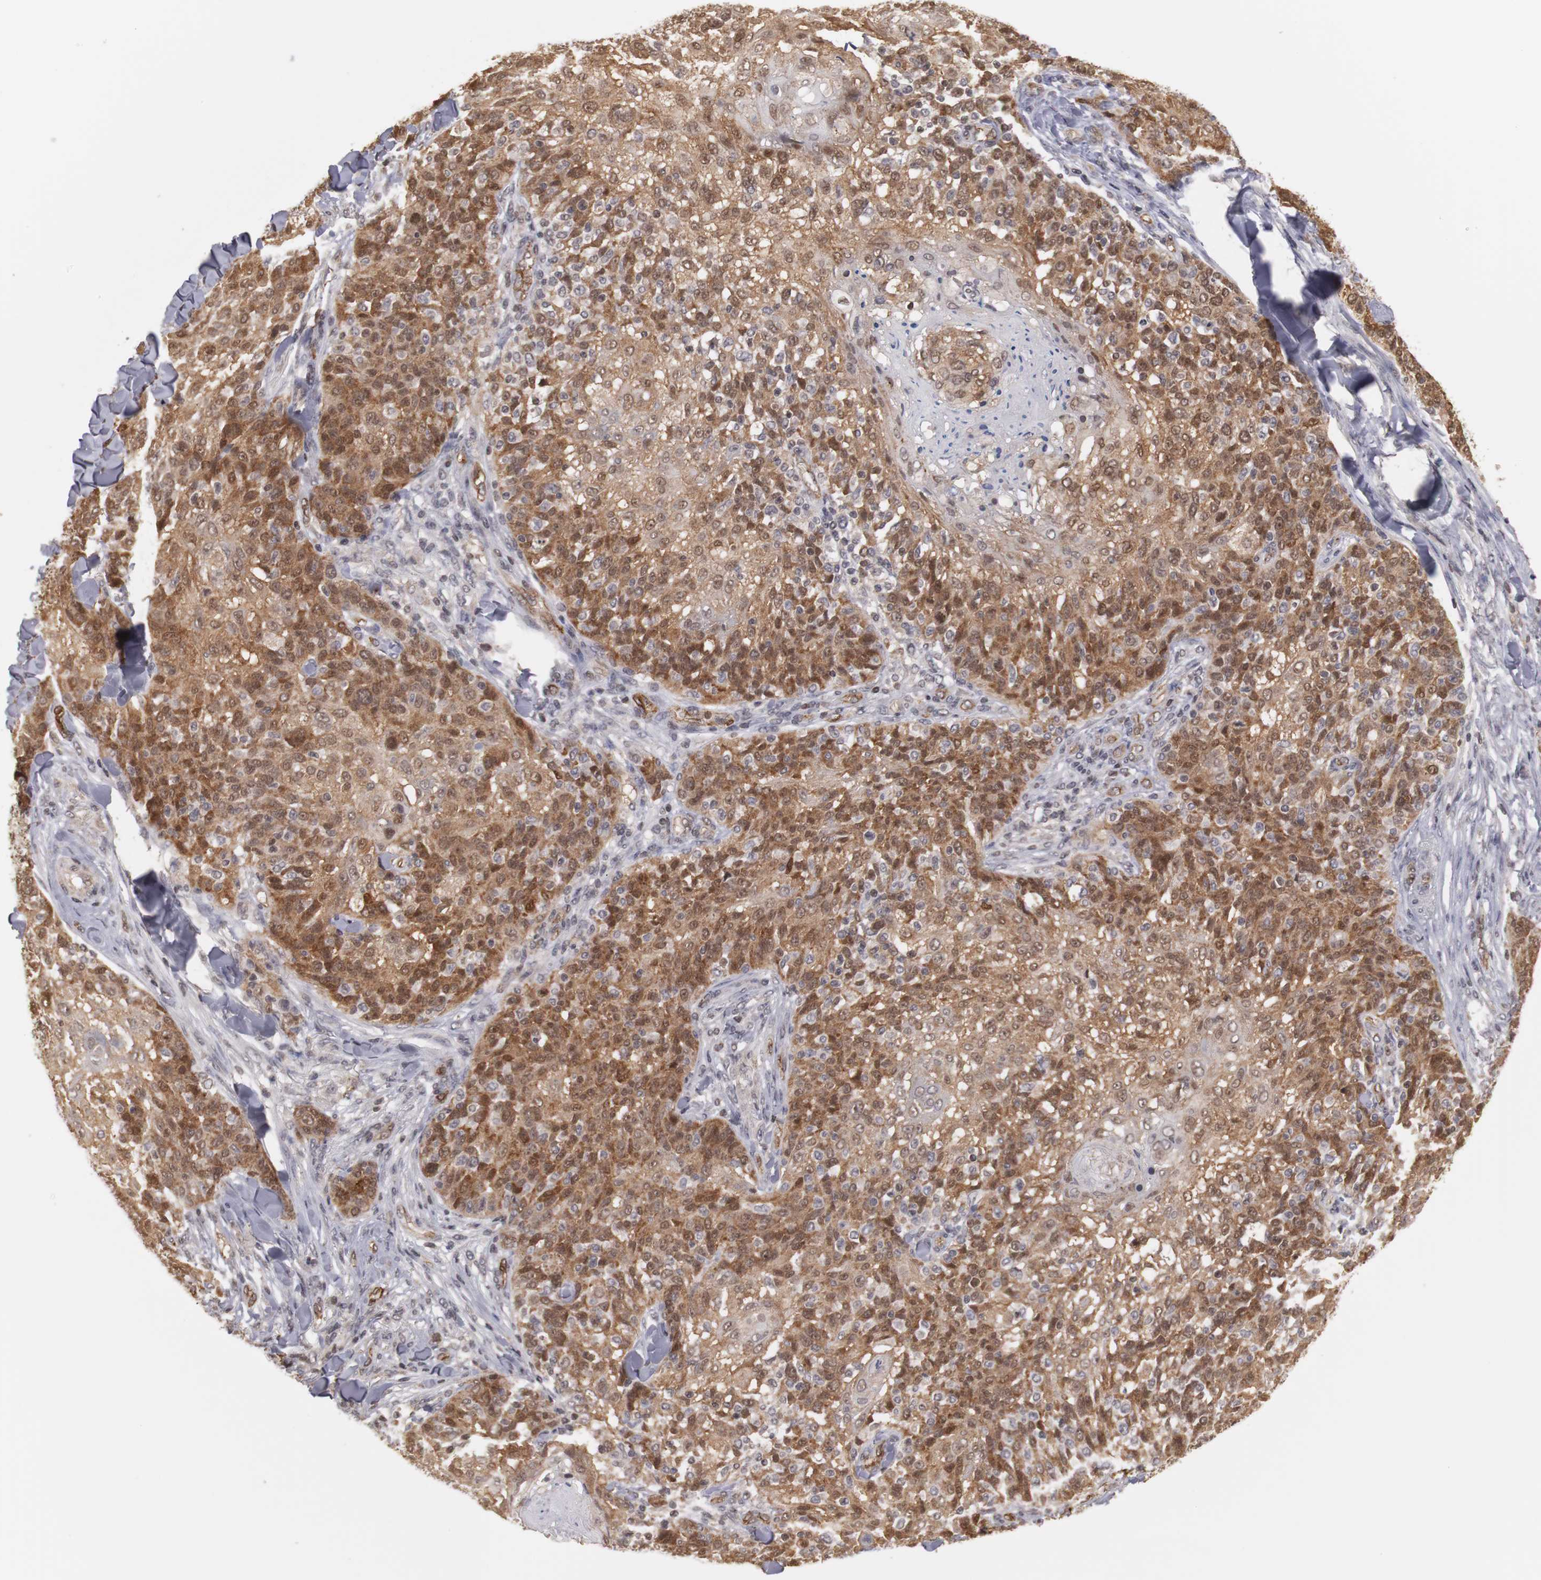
{"staining": {"intensity": "moderate", "quantity": ">75%", "location": "cytoplasmic/membranous,nuclear"}, "tissue": "skin cancer", "cell_type": "Tumor cells", "image_type": "cancer", "snomed": [{"axis": "morphology", "description": "Normal tissue, NOS"}, {"axis": "morphology", "description": "Squamous cell carcinoma, NOS"}, {"axis": "topography", "description": "Skin"}], "caption": "There is medium levels of moderate cytoplasmic/membranous and nuclear positivity in tumor cells of skin cancer (squamous cell carcinoma), as demonstrated by immunohistochemical staining (brown color).", "gene": "PLEKHA1", "patient": {"sex": "female", "age": 83}}